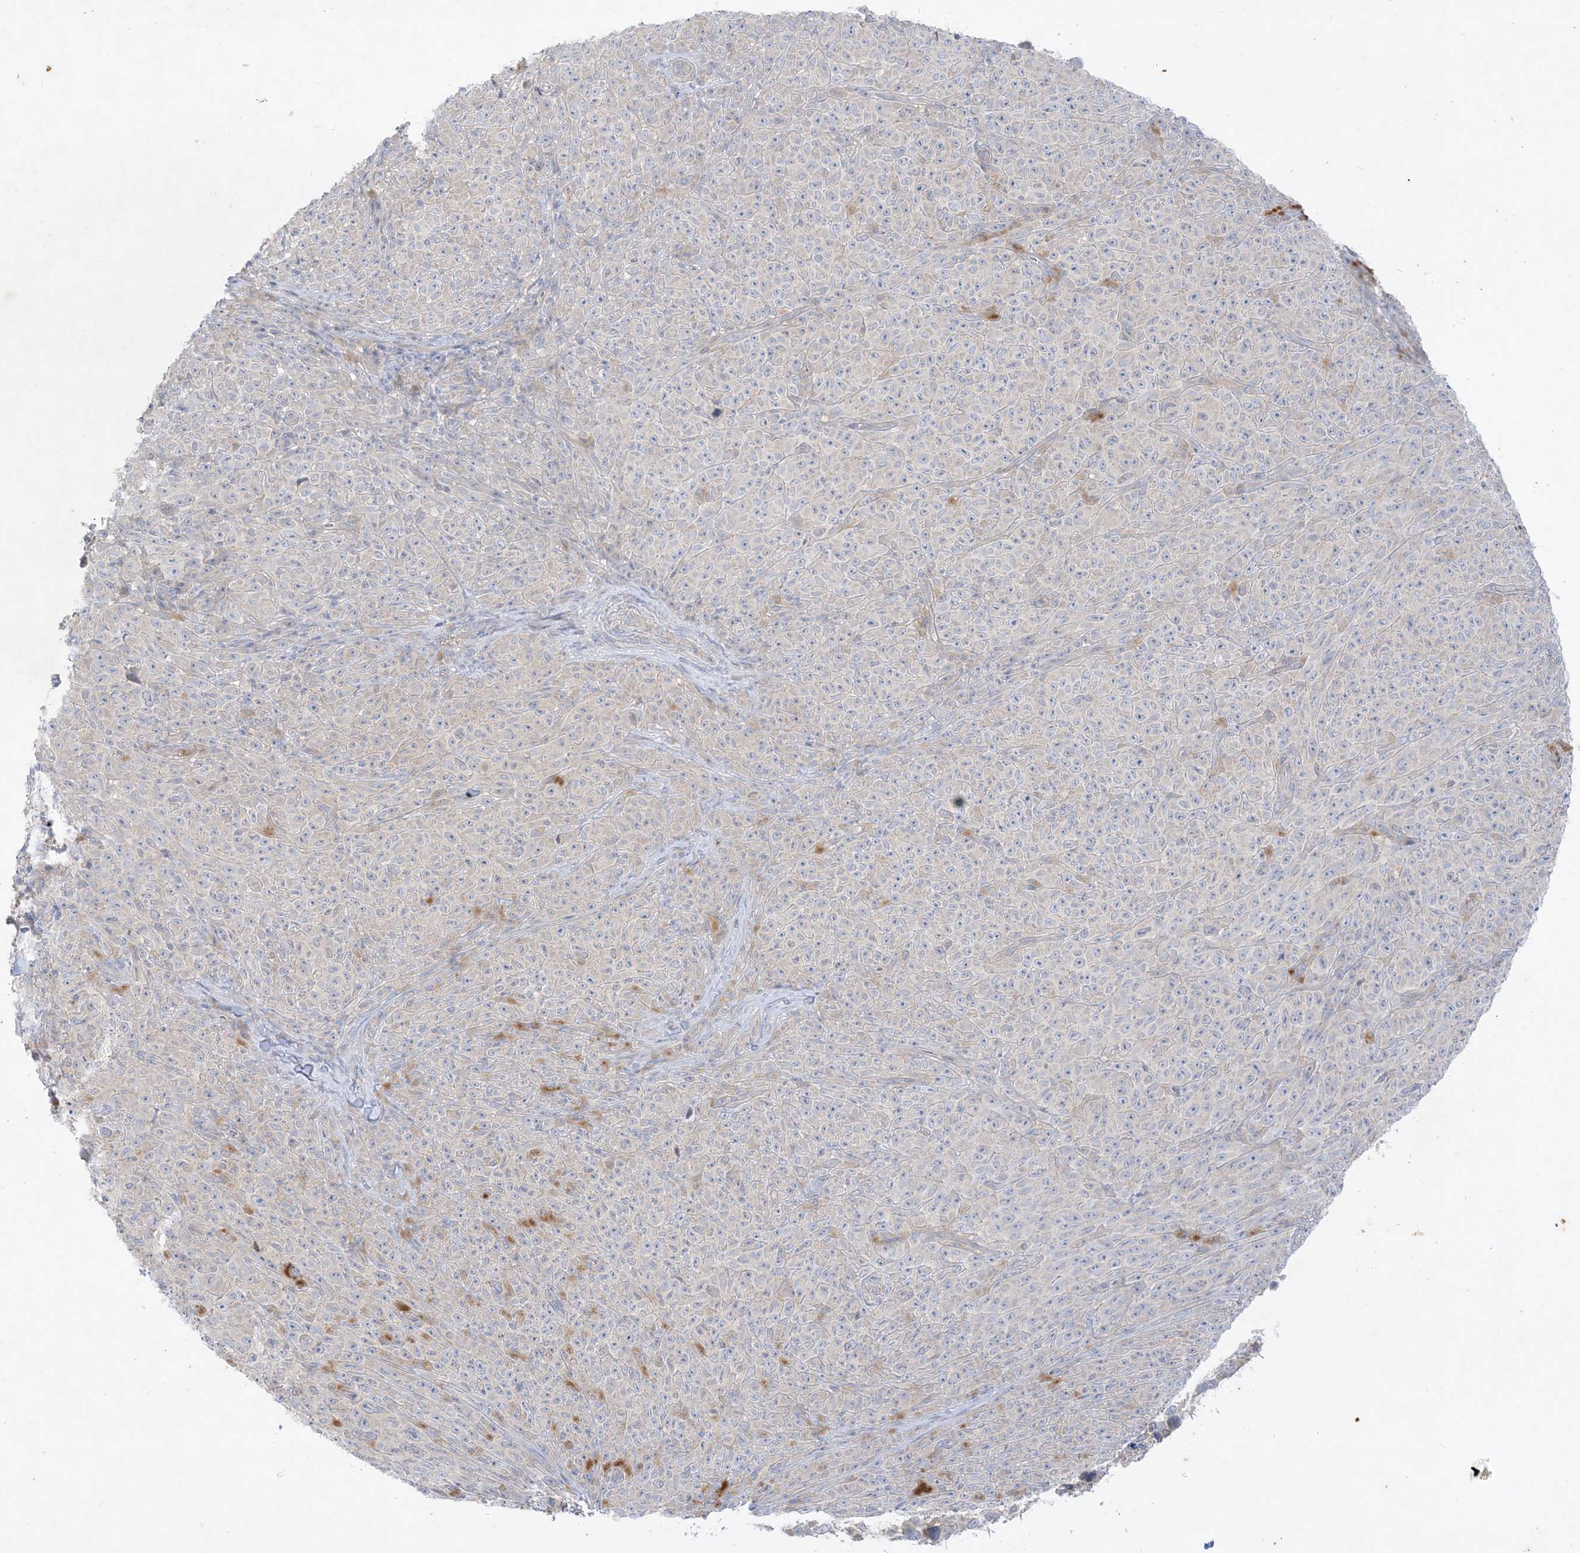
{"staining": {"intensity": "negative", "quantity": "none", "location": "none"}, "tissue": "melanoma", "cell_type": "Tumor cells", "image_type": "cancer", "snomed": [{"axis": "morphology", "description": "Malignant melanoma, NOS"}, {"axis": "topography", "description": "Skin"}], "caption": "A high-resolution photomicrograph shows immunohistochemistry staining of malignant melanoma, which shows no significant positivity in tumor cells.", "gene": "PLEKHA3", "patient": {"sex": "female", "age": 82}}